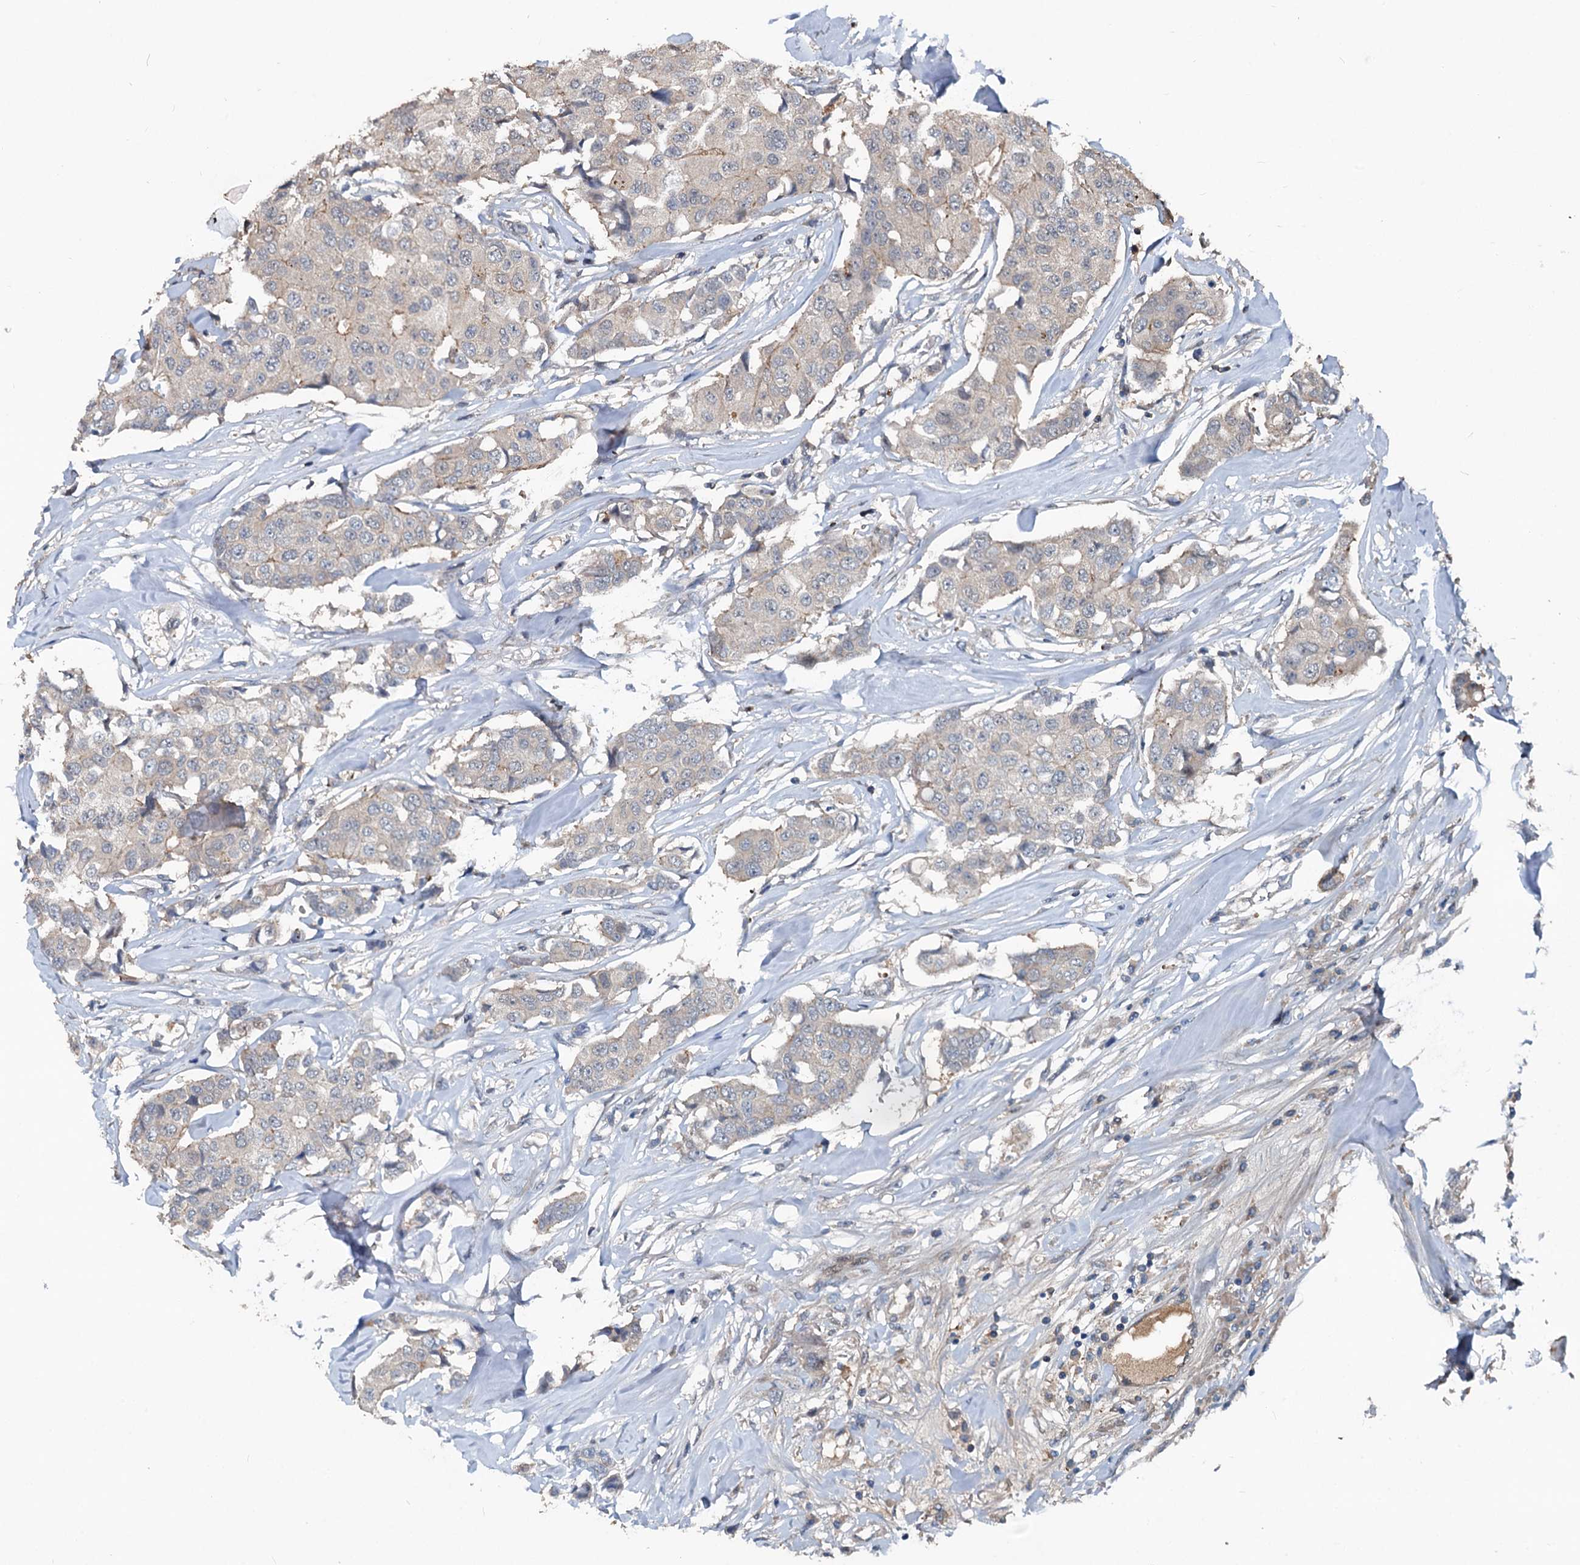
{"staining": {"intensity": "weak", "quantity": "<25%", "location": "cytoplasmic/membranous"}, "tissue": "breast cancer", "cell_type": "Tumor cells", "image_type": "cancer", "snomed": [{"axis": "morphology", "description": "Duct carcinoma"}, {"axis": "topography", "description": "Breast"}], "caption": "DAB immunohistochemical staining of human breast cancer reveals no significant positivity in tumor cells.", "gene": "TEDC1", "patient": {"sex": "female", "age": 80}}